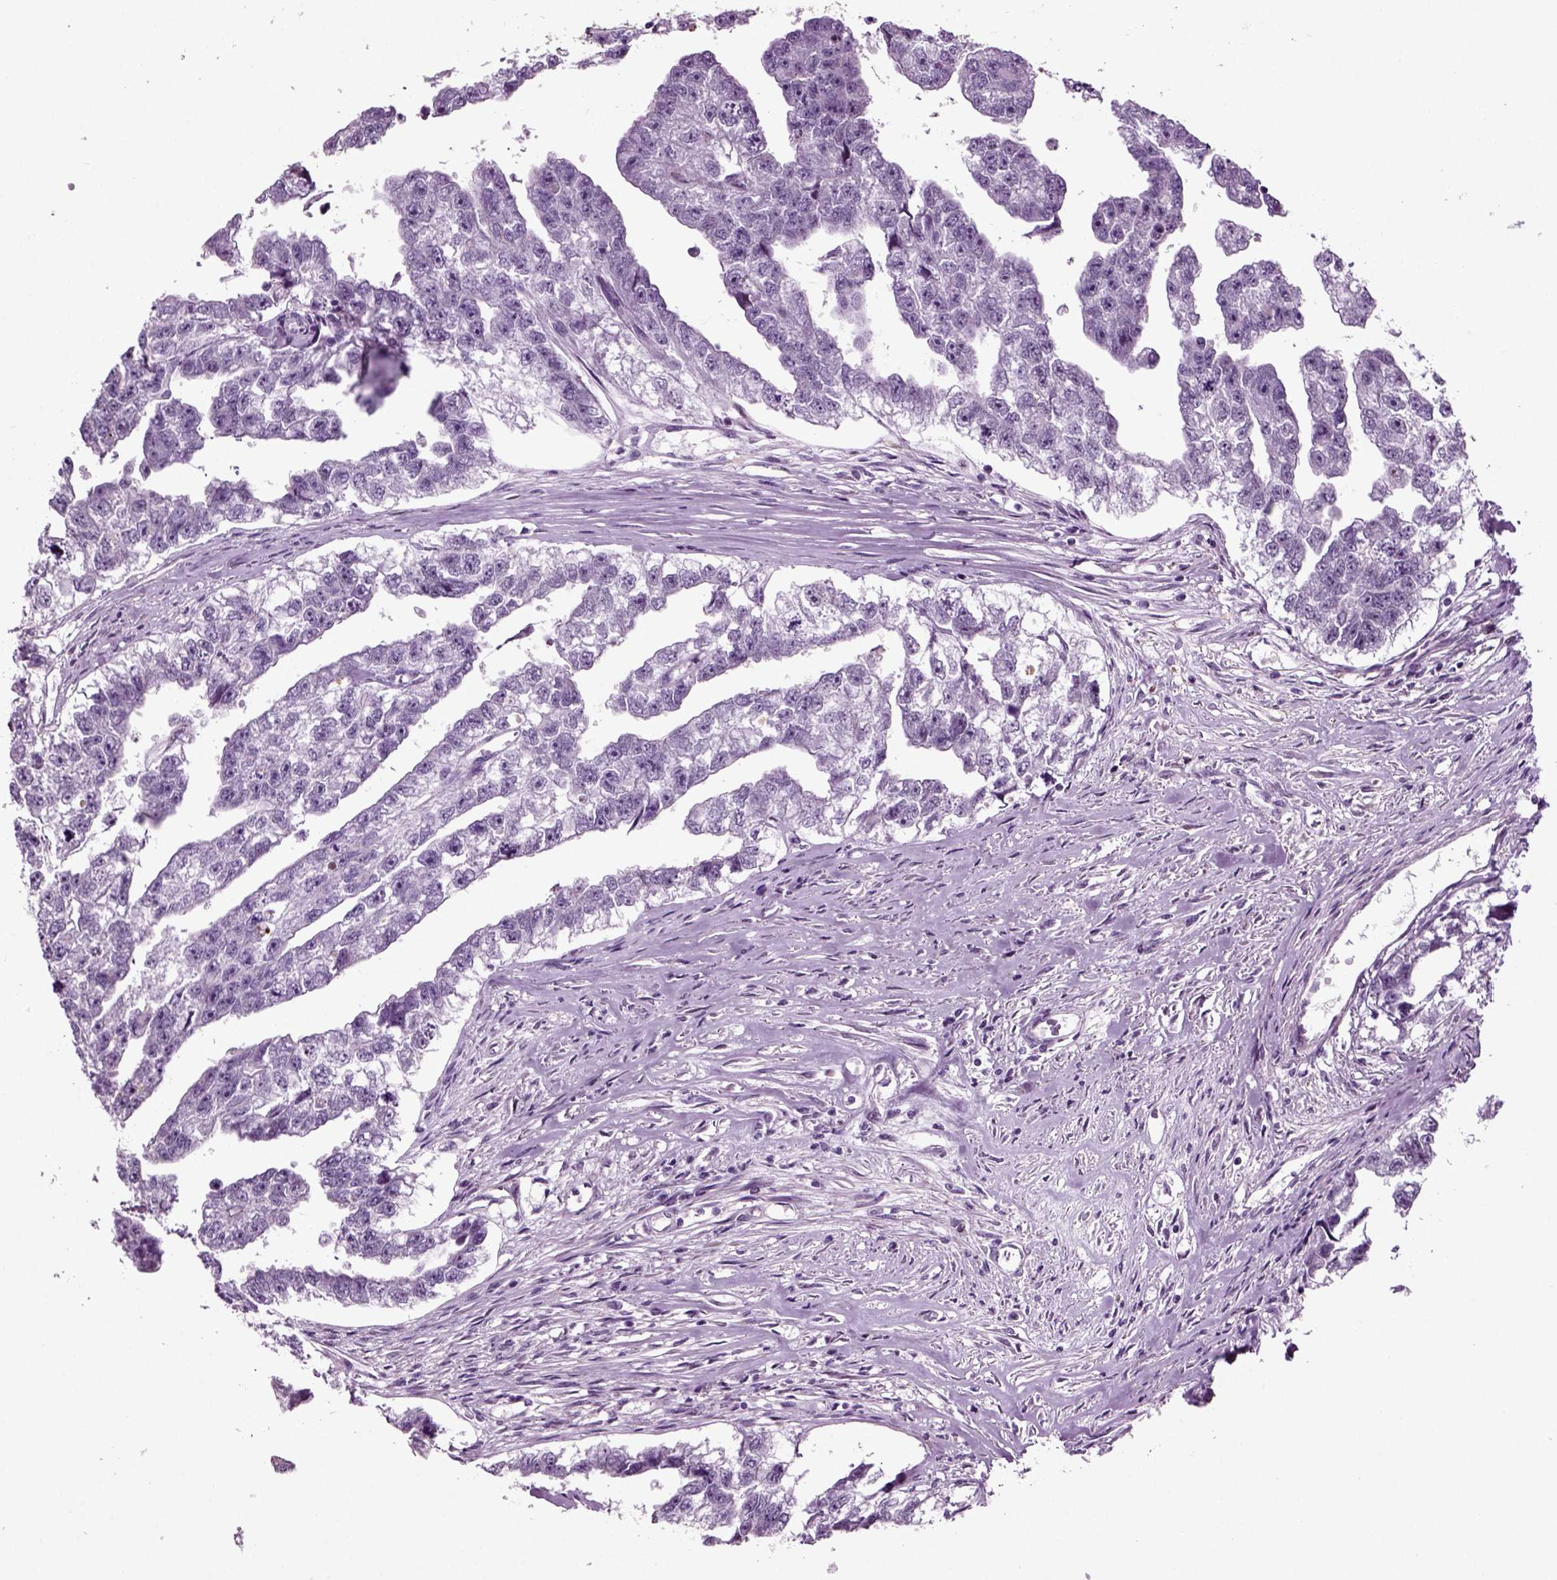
{"staining": {"intensity": "negative", "quantity": "none", "location": "none"}, "tissue": "testis cancer", "cell_type": "Tumor cells", "image_type": "cancer", "snomed": [{"axis": "morphology", "description": "Carcinoma, Embryonal, NOS"}, {"axis": "morphology", "description": "Teratoma, malignant, NOS"}, {"axis": "topography", "description": "Testis"}], "caption": "Human embryonal carcinoma (testis) stained for a protein using immunohistochemistry (IHC) reveals no positivity in tumor cells.", "gene": "ARID3A", "patient": {"sex": "male", "age": 44}}